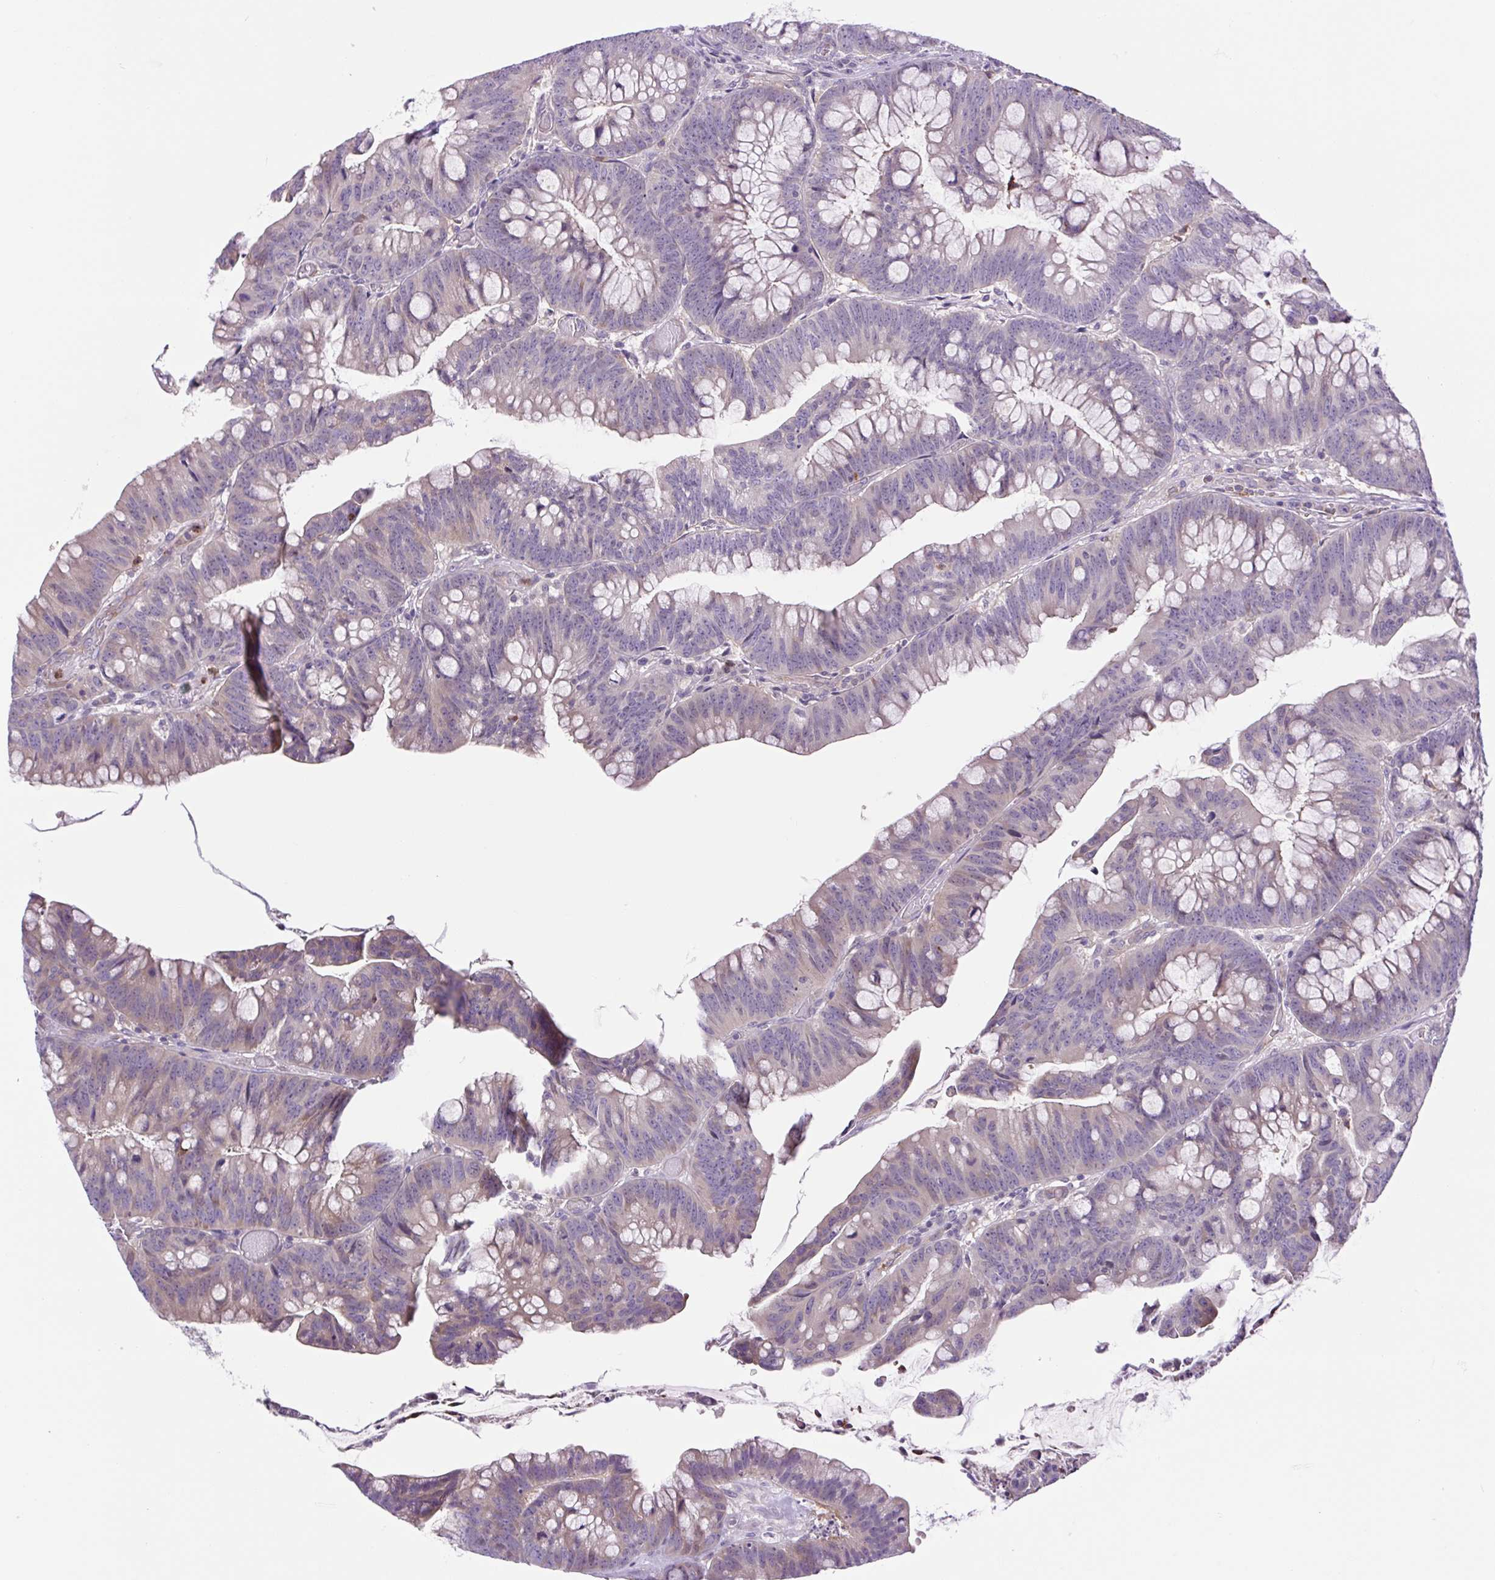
{"staining": {"intensity": "weak", "quantity": "<25%", "location": "cytoplasmic/membranous"}, "tissue": "colorectal cancer", "cell_type": "Tumor cells", "image_type": "cancer", "snomed": [{"axis": "morphology", "description": "Adenocarcinoma, NOS"}, {"axis": "topography", "description": "Colon"}], "caption": "This is an immunohistochemistry photomicrograph of human colorectal cancer (adenocarcinoma). There is no positivity in tumor cells.", "gene": "FAM177B", "patient": {"sex": "male", "age": 62}}